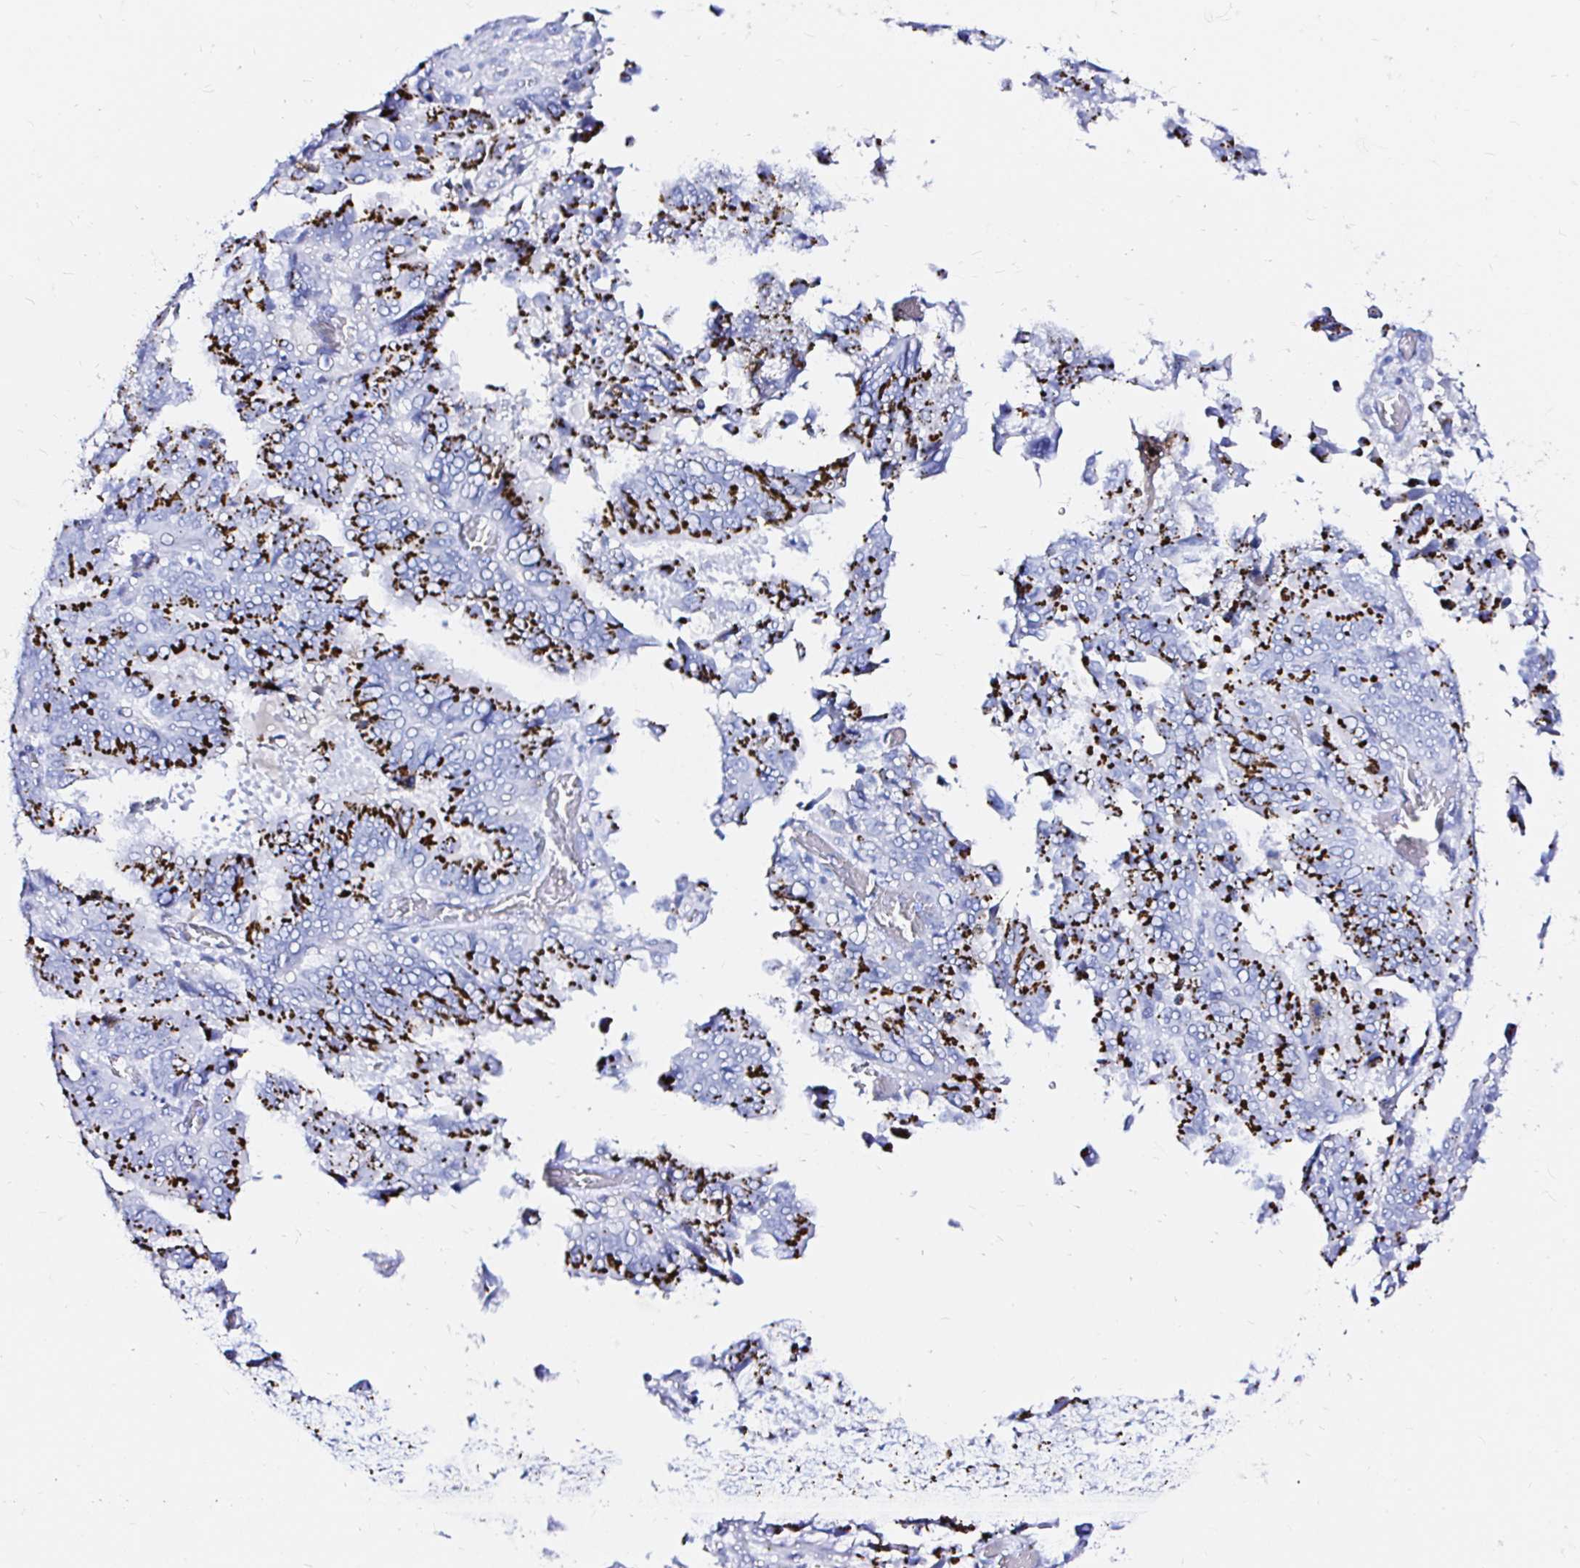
{"staining": {"intensity": "strong", "quantity": ">75%", "location": "cytoplasmic/membranous"}, "tissue": "stomach cancer", "cell_type": "Tumor cells", "image_type": "cancer", "snomed": [{"axis": "morphology", "description": "Adenocarcinoma, NOS"}, {"axis": "topography", "description": "Stomach, upper"}], "caption": "A micrograph of stomach adenocarcinoma stained for a protein displays strong cytoplasmic/membranous brown staining in tumor cells.", "gene": "ZNF432", "patient": {"sex": "male", "age": 74}}